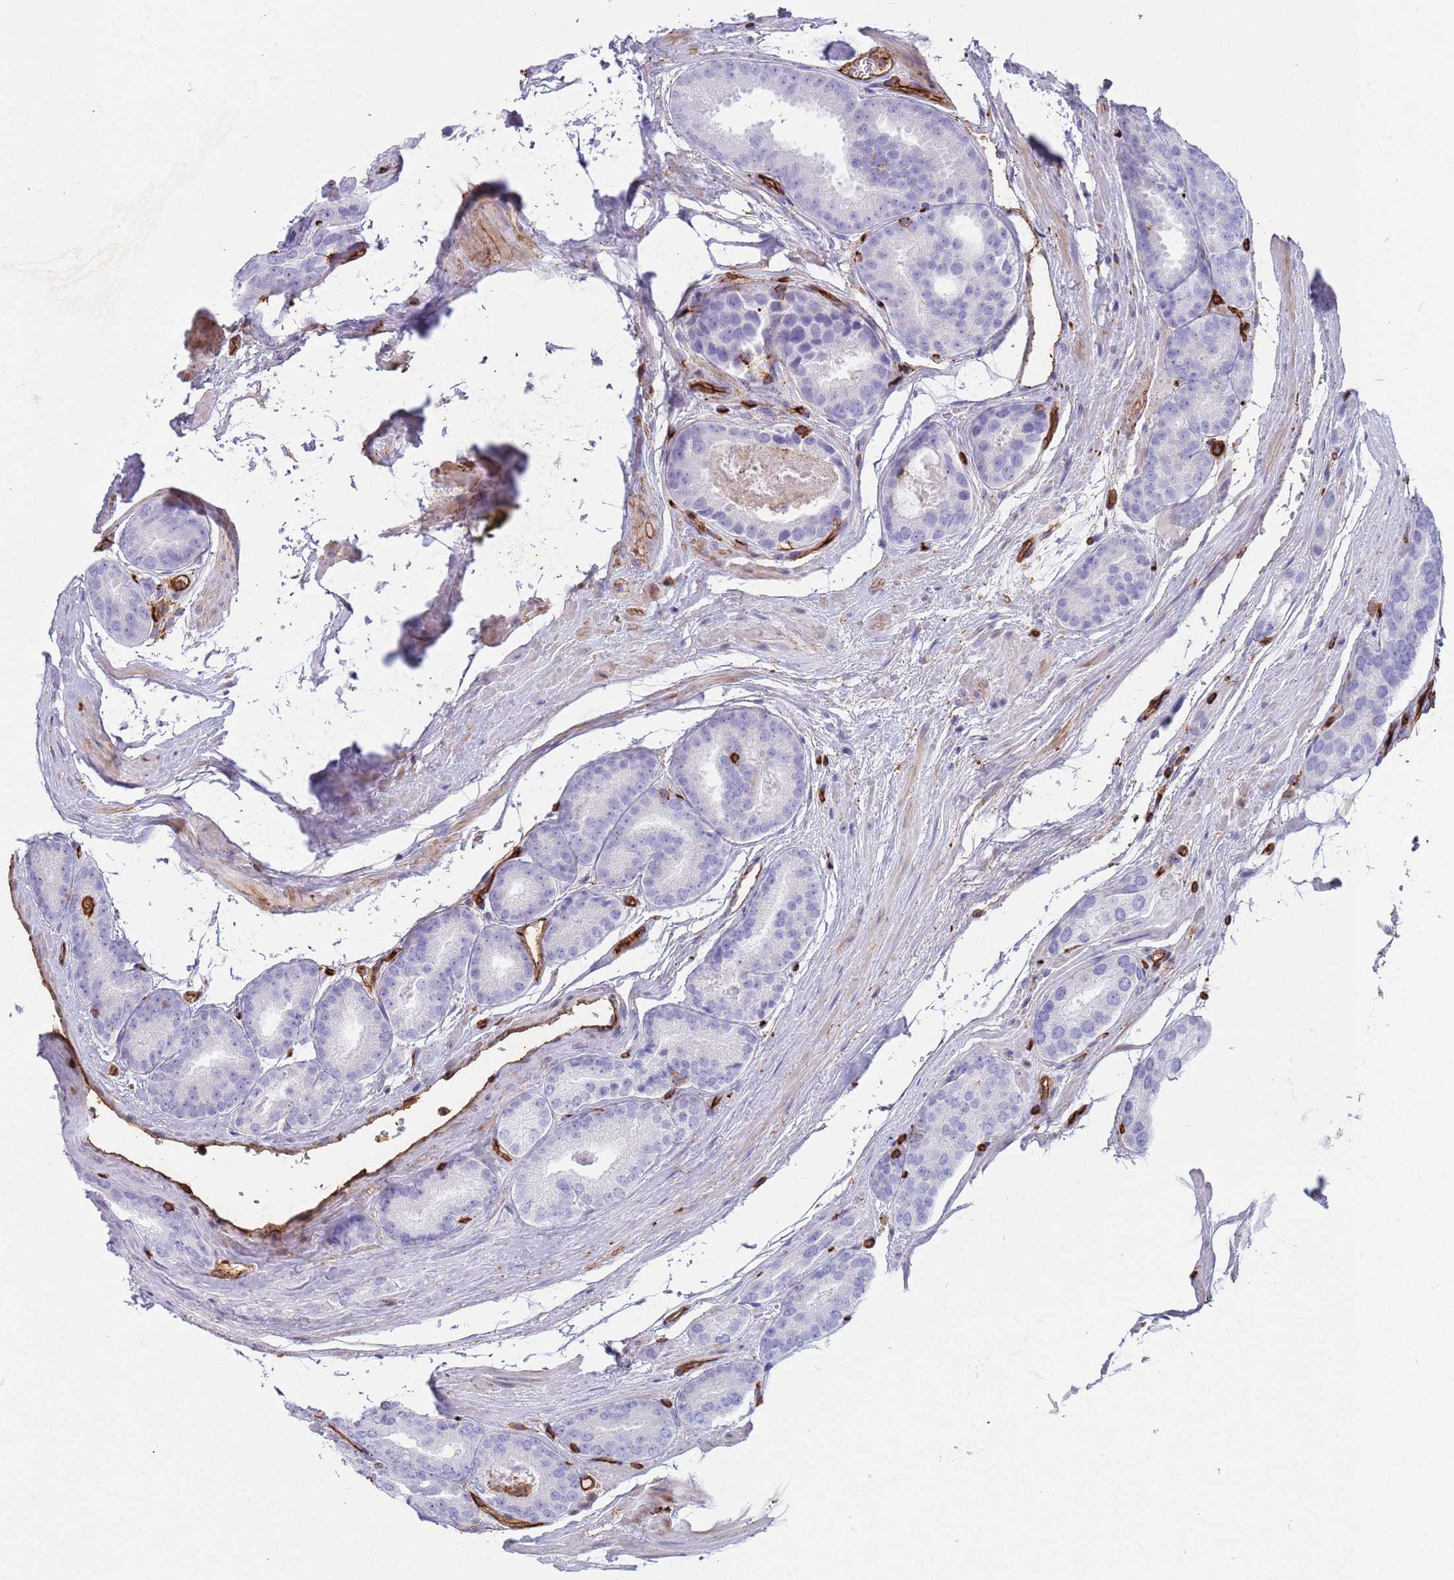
{"staining": {"intensity": "negative", "quantity": "none", "location": "none"}, "tissue": "prostate cancer", "cell_type": "Tumor cells", "image_type": "cancer", "snomed": [{"axis": "morphology", "description": "Adenocarcinoma, High grade"}, {"axis": "topography", "description": "Prostate"}], "caption": "Tumor cells show no significant positivity in prostate cancer (adenocarcinoma (high-grade)).", "gene": "KBTBD7", "patient": {"sex": "male", "age": 72}}